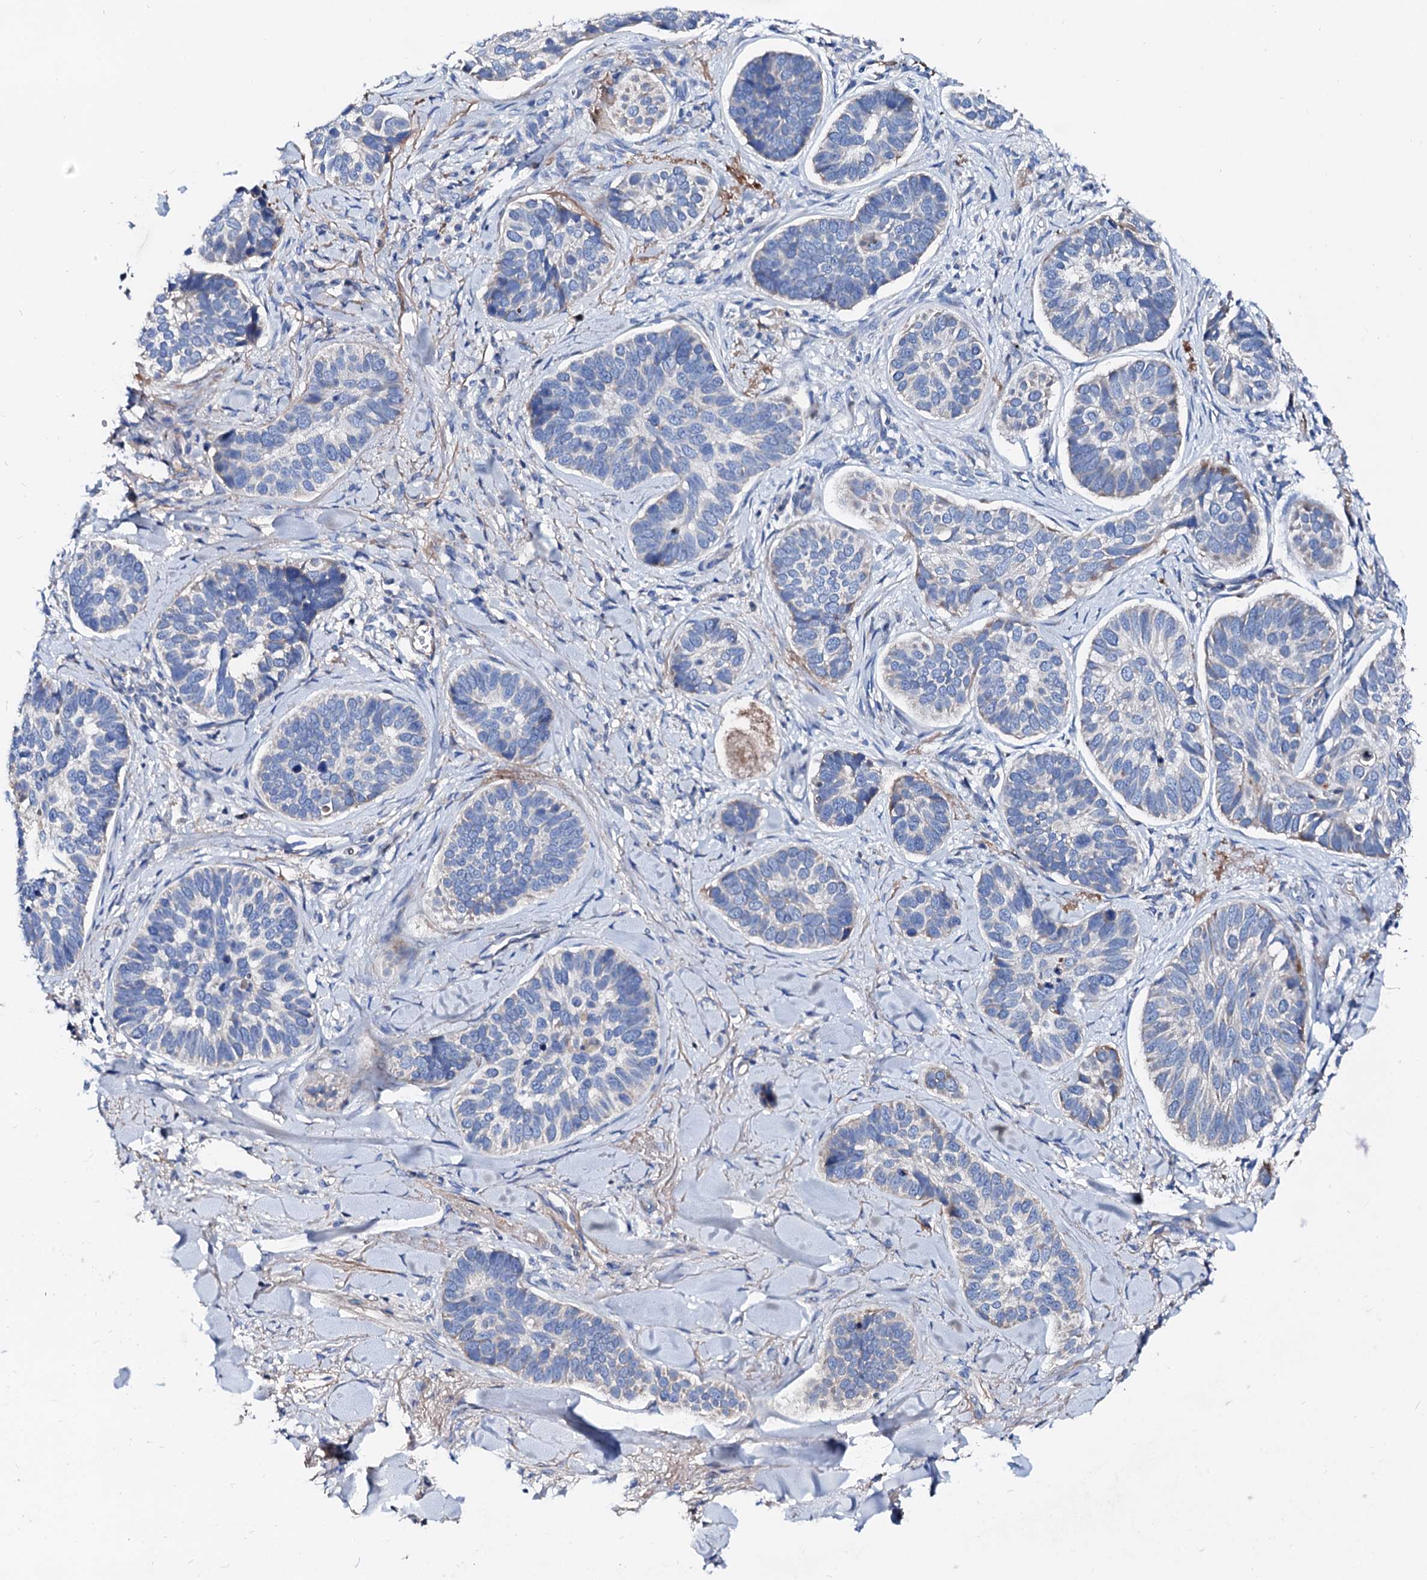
{"staining": {"intensity": "negative", "quantity": "none", "location": "none"}, "tissue": "skin cancer", "cell_type": "Tumor cells", "image_type": "cancer", "snomed": [{"axis": "morphology", "description": "Basal cell carcinoma"}, {"axis": "topography", "description": "Skin"}], "caption": "High magnification brightfield microscopy of basal cell carcinoma (skin) stained with DAB (3,3'-diaminobenzidine) (brown) and counterstained with hematoxylin (blue): tumor cells show no significant positivity.", "gene": "SLC10A7", "patient": {"sex": "male", "age": 62}}